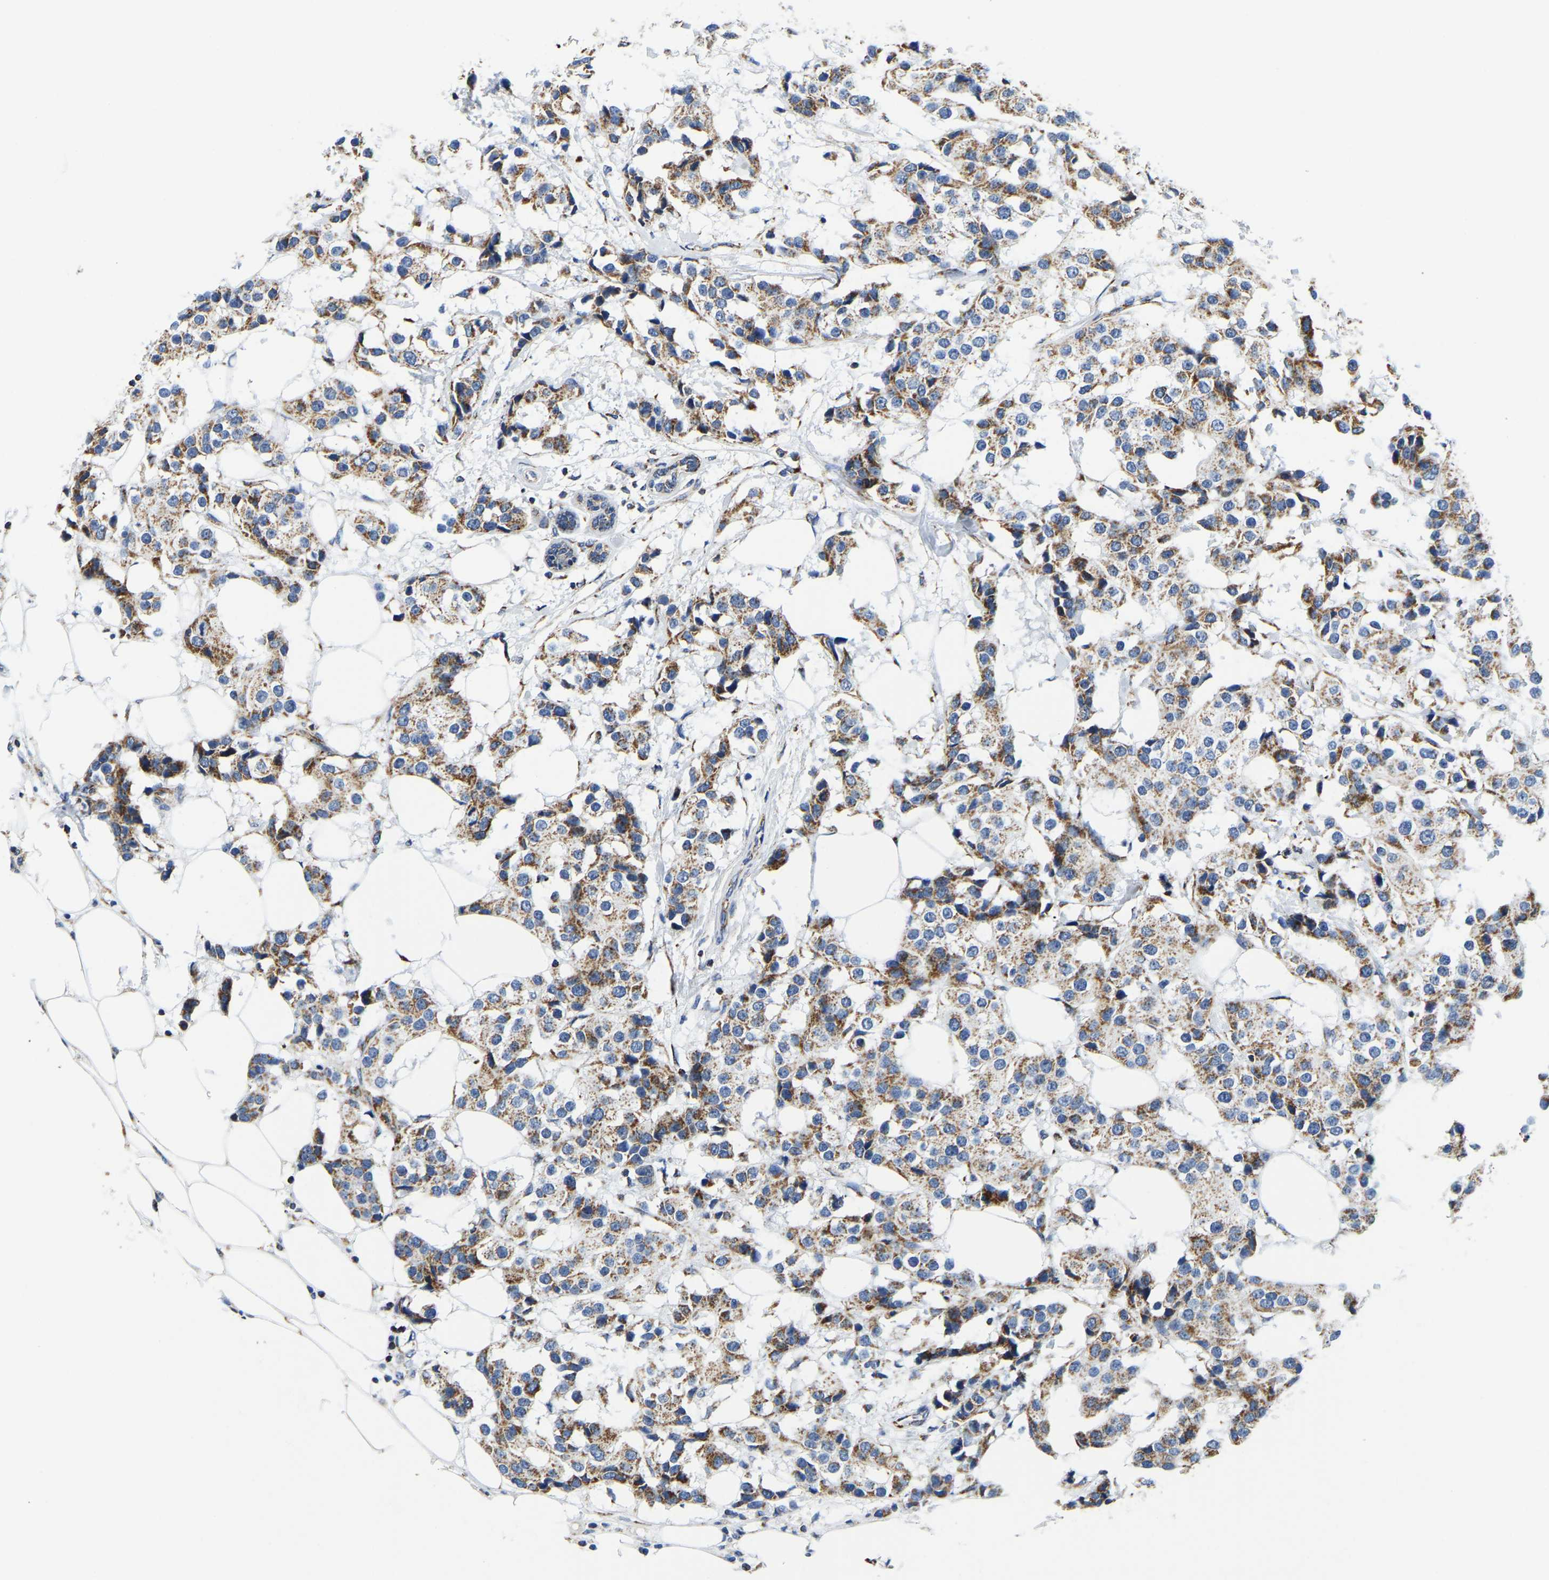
{"staining": {"intensity": "moderate", "quantity": ">75%", "location": "cytoplasmic/membranous"}, "tissue": "breast cancer", "cell_type": "Tumor cells", "image_type": "cancer", "snomed": [{"axis": "morphology", "description": "Normal tissue, NOS"}, {"axis": "morphology", "description": "Duct carcinoma"}, {"axis": "topography", "description": "Breast"}], "caption": "Breast cancer (intraductal carcinoma) was stained to show a protein in brown. There is medium levels of moderate cytoplasmic/membranous expression in approximately >75% of tumor cells.", "gene": "SFXN1", "patient": {"sex": "female", "age": 39}}